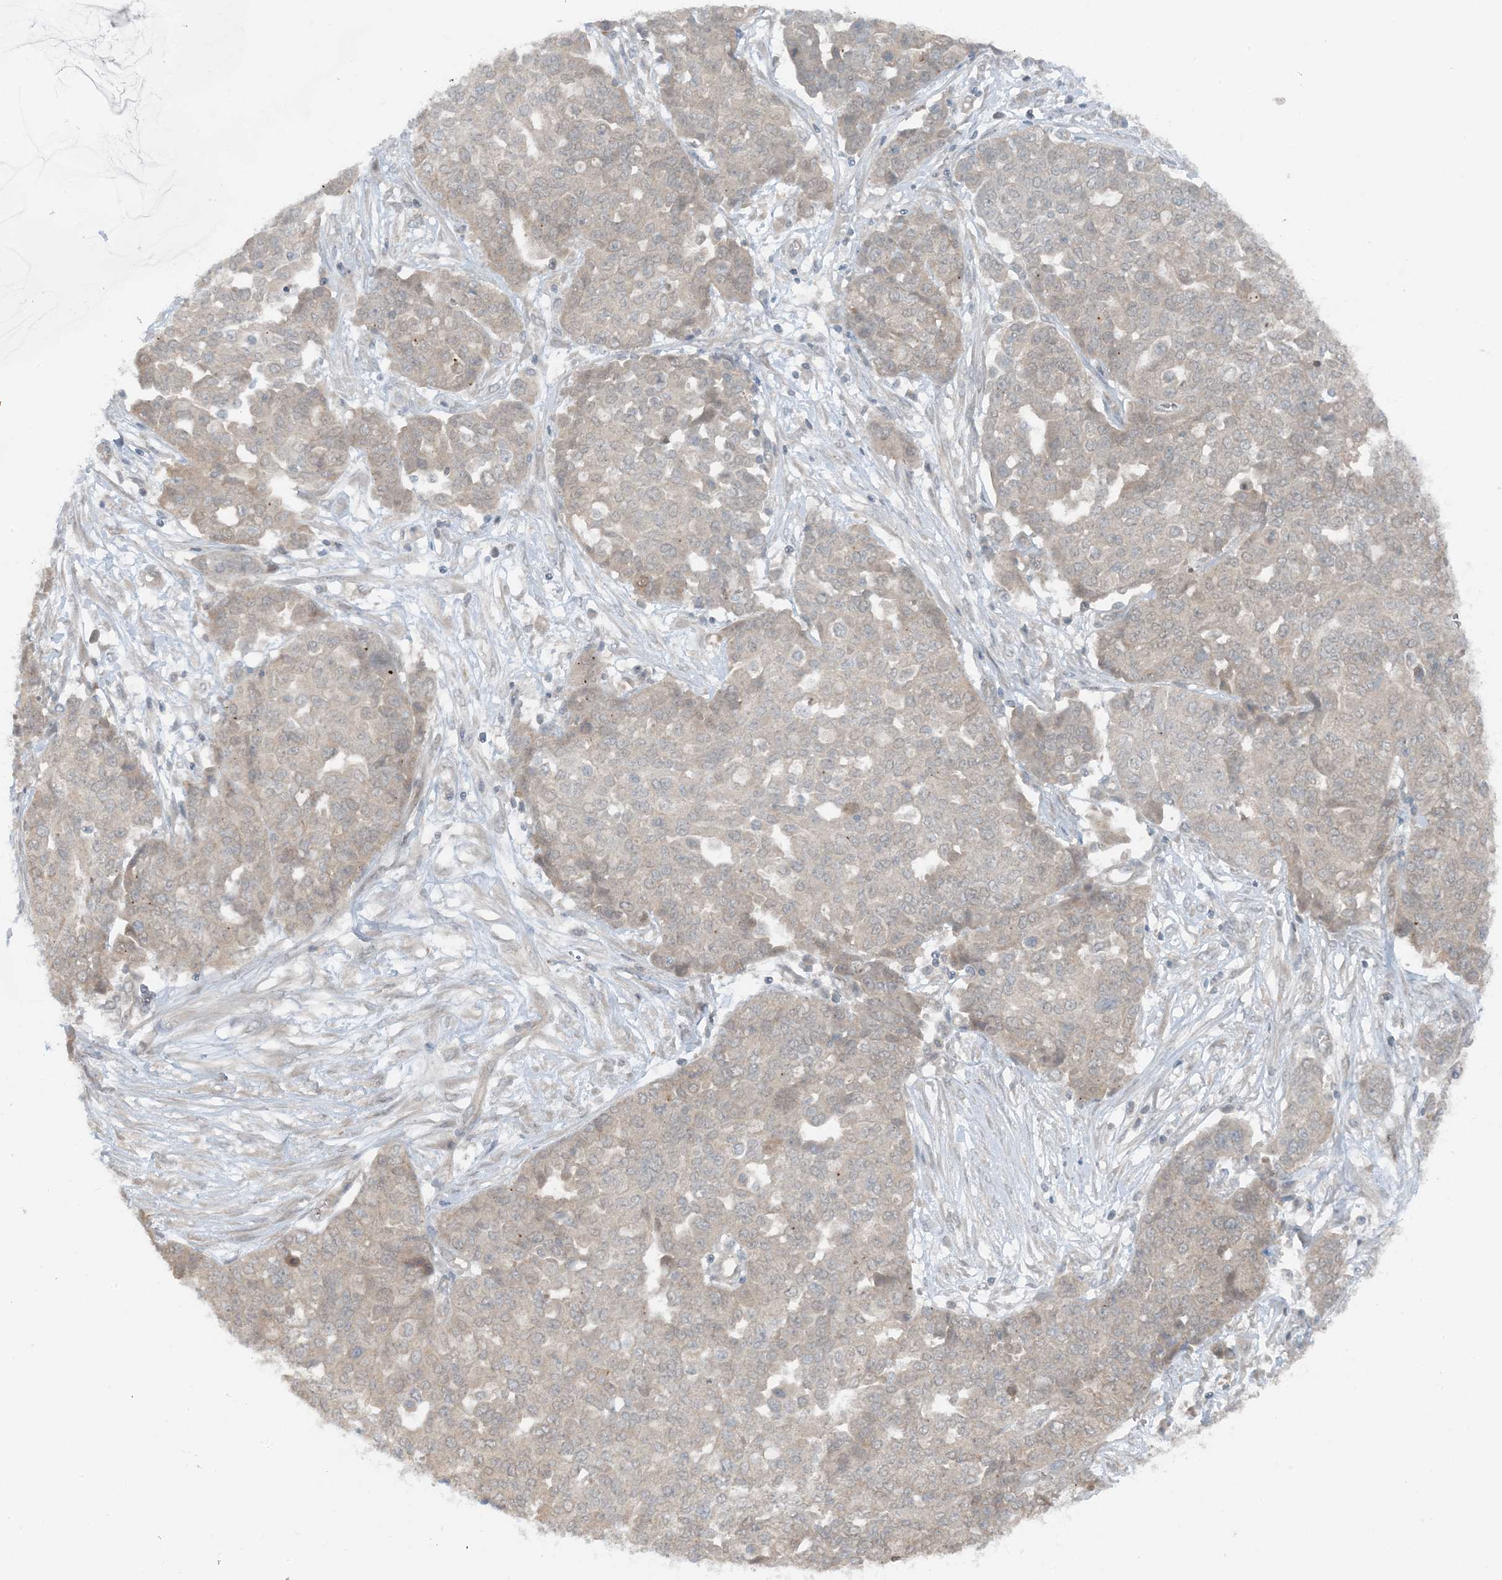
{"staining": {"intensity": "weak", "quantity": "<25%", "location": "cytoplasmic/membranous"}, "tissue": "ovarian cancer", "cell_type": "Tumor cells", "image_type": "cancer", "snomed": [{"axis": "morphology", "description": "Cystadenocarcinoma, serous, NOS"}, {"axis": "topography", "description": "Soft tissue"}, {"axis": "topography", "description": "Ovary"}], "caption": "This is an immunohistochemistry (IHC) photomicrograph of ovarian cancer (serous cystadenocarcinoma). There is no staining in tumor cells.", "gene": "MITD1", "patient": {"sex": "female", "age": 57}}